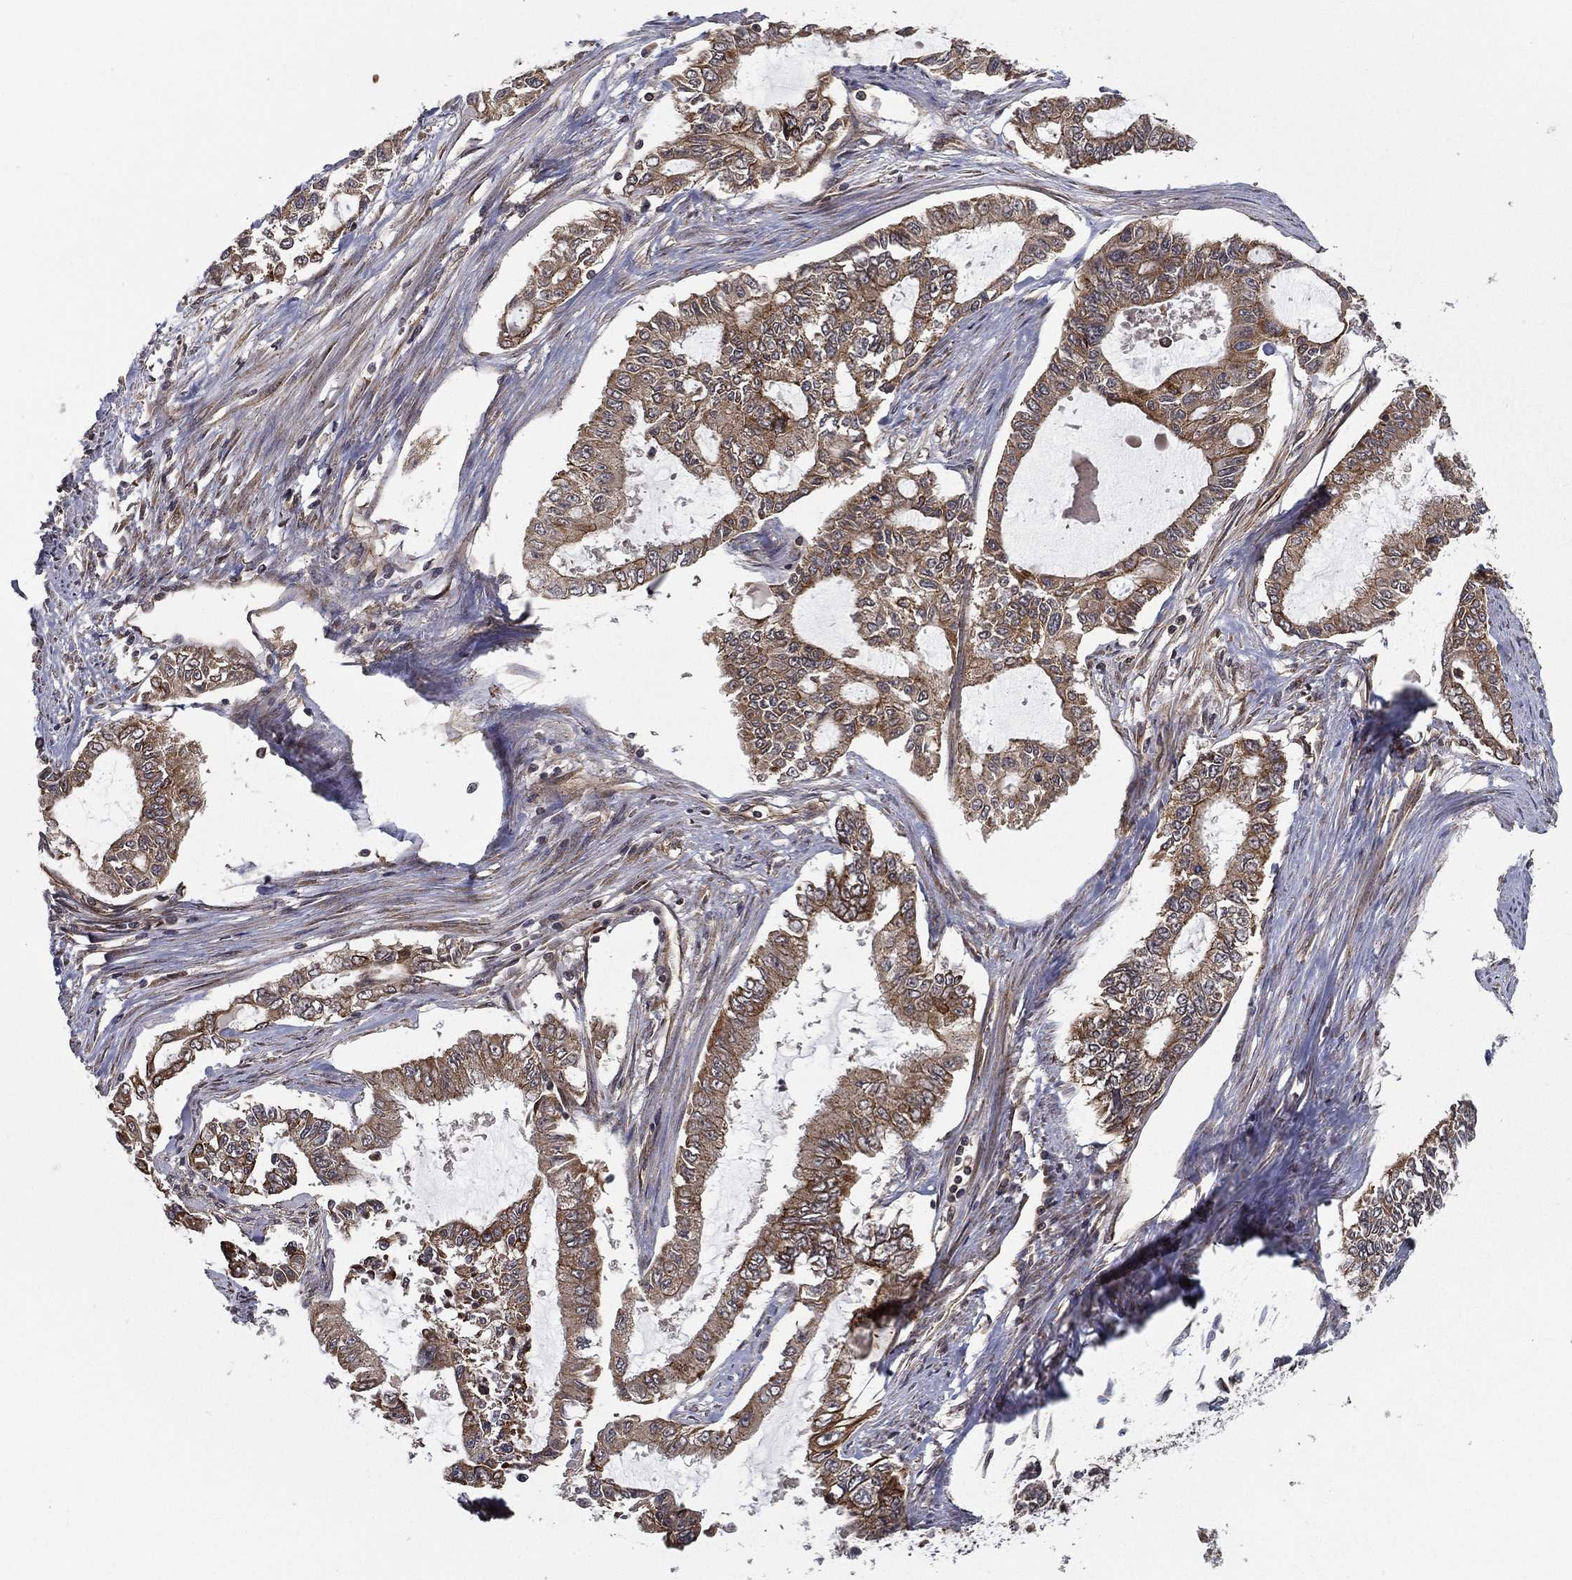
{"staining": {"intensity": "moderate", "quantity": ">75%", "location": "cytoplasmic/membranous"}, "tissue": "endometrial cancer", "cell_type": "Tumor cells", "image_type": "cancer", "snomed": [{"axis": "morphology", "description": "Adenocarcinoma, NOS"}, {"axis": "topography", "description": "Uterus"}], "caption": "Endometrial cancer (adenocarcinoma) stained with a brown dye reveals moderate cytoplasmic/membranous positive staining in approximately >75% of tumor cells.", "gene": "UACA", "patient": {"sex": "female", "age": 59}}